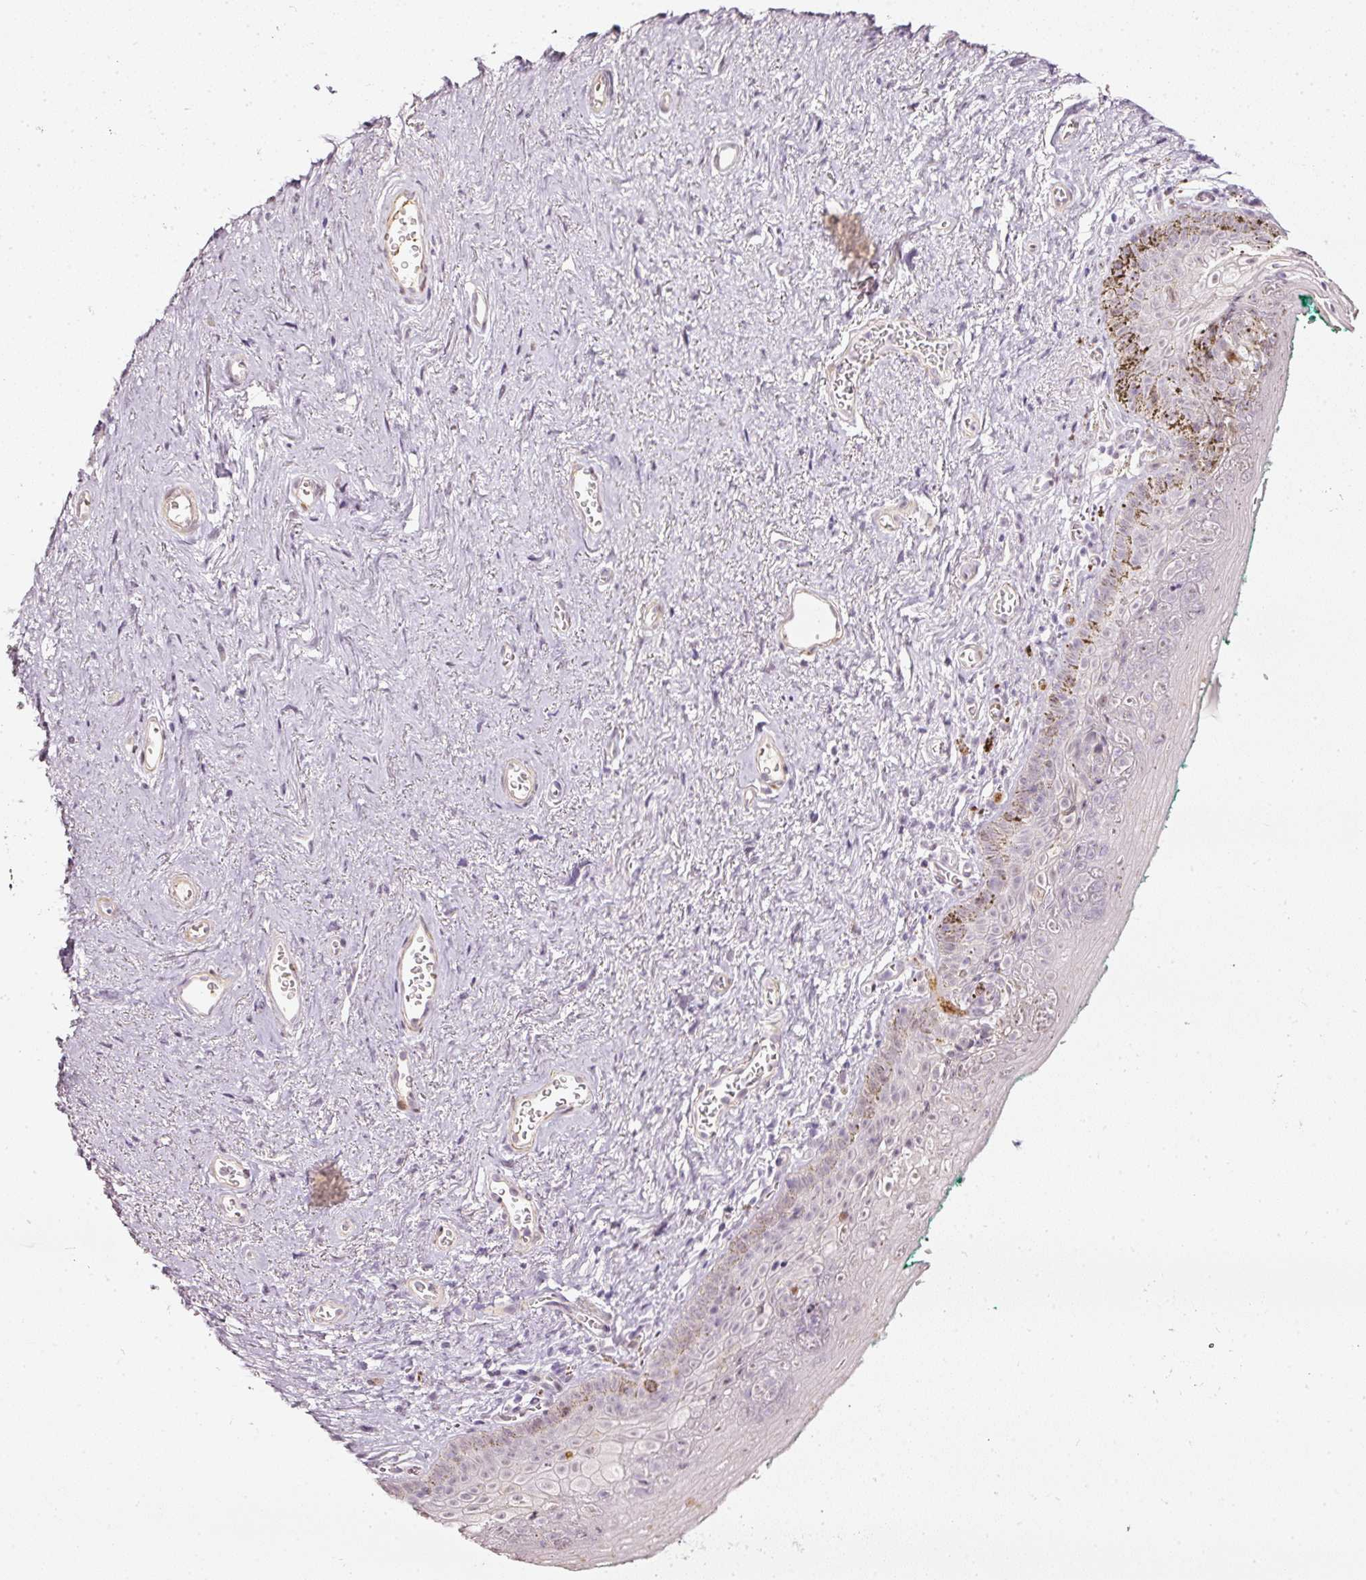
{"staining": {"intensity": "negative", "quantity": "none", "location": "none"}, "tissue": "vagina", "cell_type": "Squamous epithelial cells", "image_type": "normal", "snomed": [{"axis": "morphology", "description": "Normal tissue, NOS"}, {"axis": "topography", "description": "Vulva"}, {"axis": "topography", "description": "Vagina"}, {"axis": "topography", "description": "Peripheral nerve tissue"}], "caption": "An immunohistochemistry (IHC) histopathology image of unremarkable vagina is shown. There is no staining in squamous epithelial cells of vagina.", "gene": "TOGARAM1", "patient": {"sex": "female", "age": 66}}